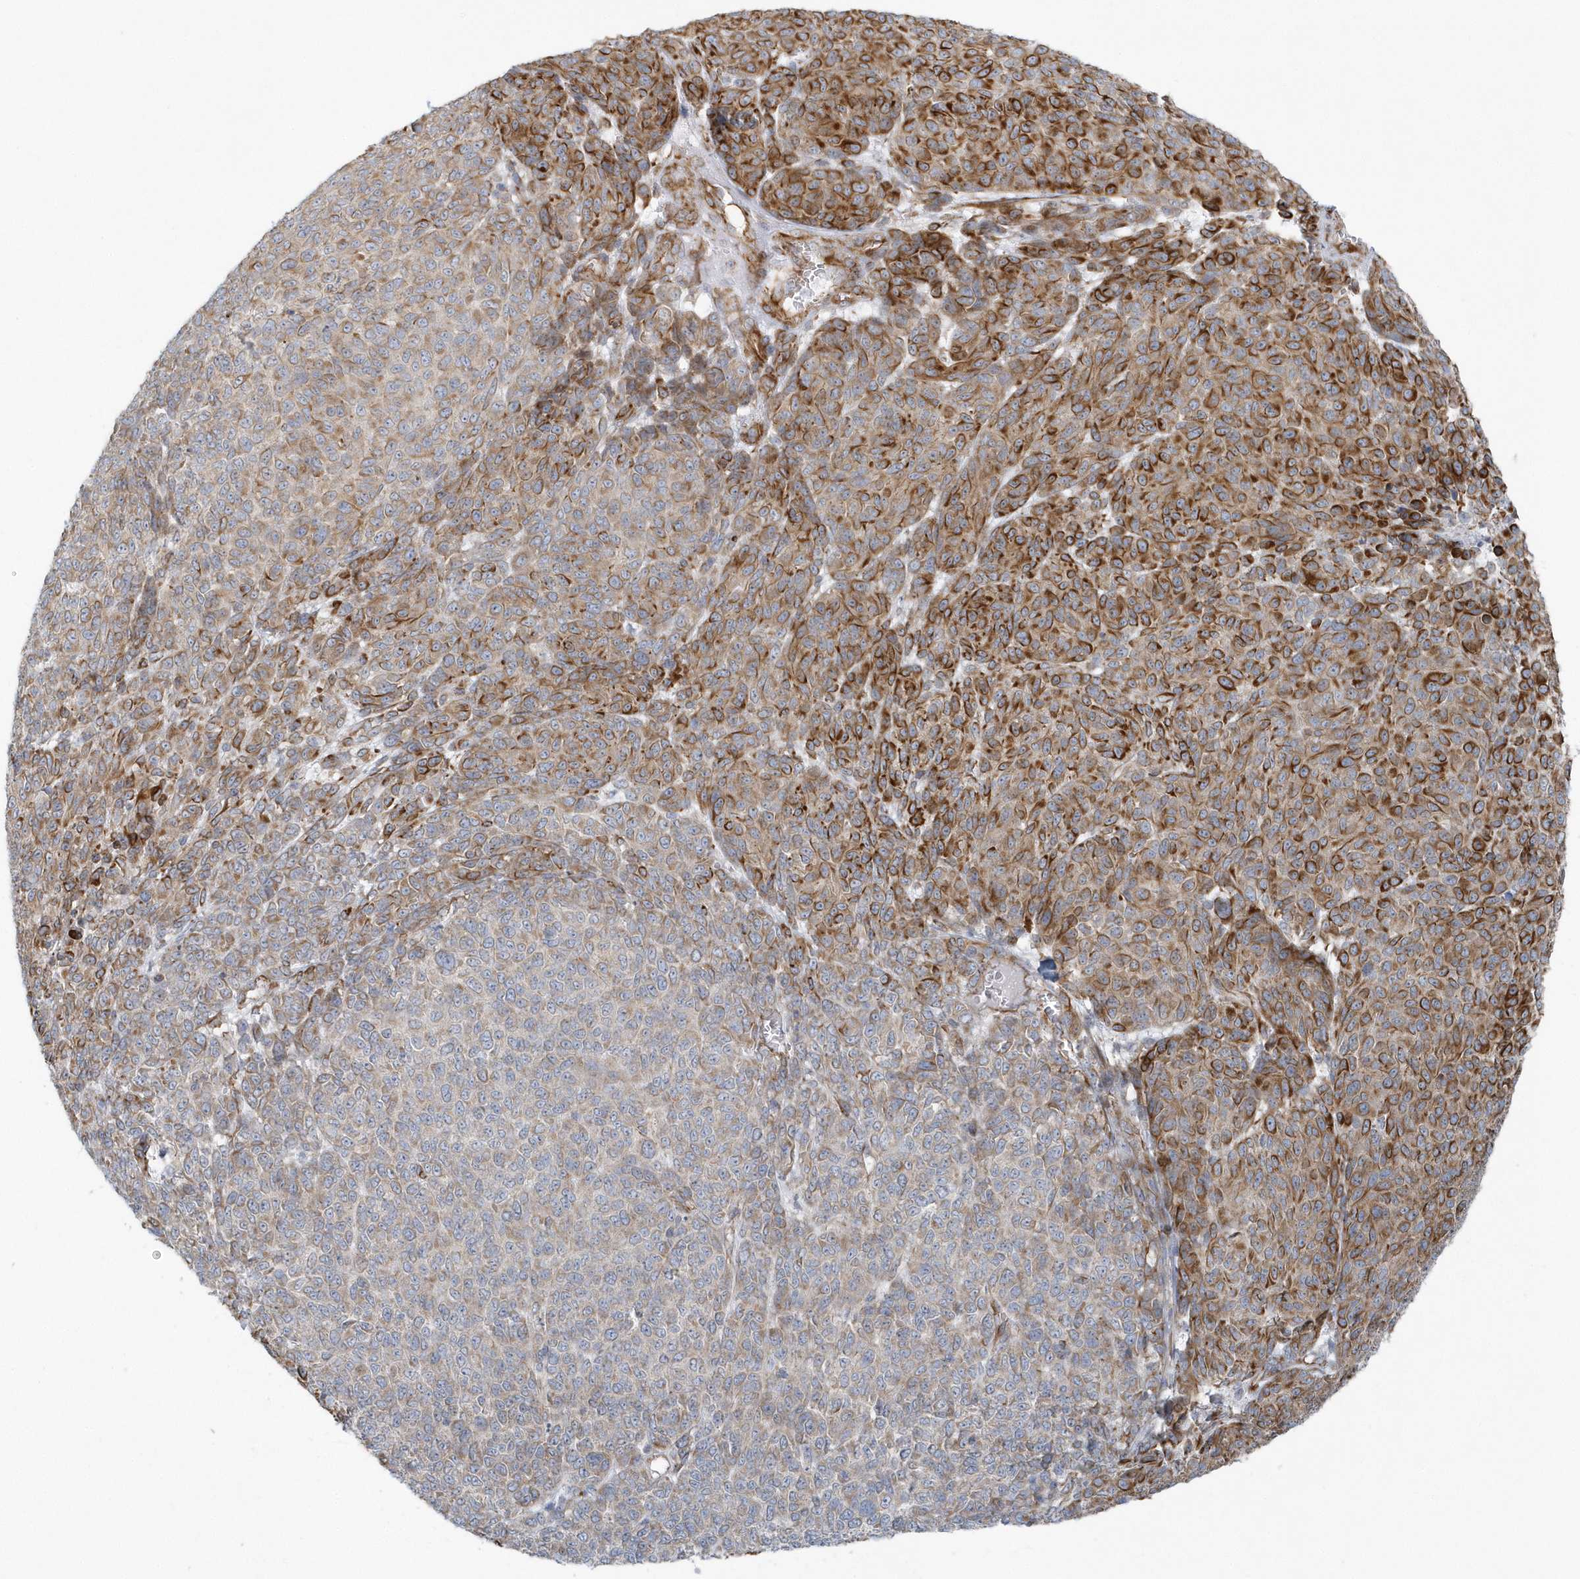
{"staining": {"intensity": "moderate", "quantity": "25%-75%", "location": "cytoplasmic/membranous"}, "tissue": "melanoma", "cell_type": "Tumor cells", "image_type": "cancer", "snomed": [{"axis": "morphology", "description": "Malignant melanoma, NOS"}, {"axis": "topography", "description": "Skin"}], "caption": "Immunohistochemical staining of human malignant melanoma shows medium levels of moderate cytoplasmic/membranous protein staining in about 25%-75% of tumor cells.", "gene": "GPR152", "patient": {"sex": "male", "age": 49}}